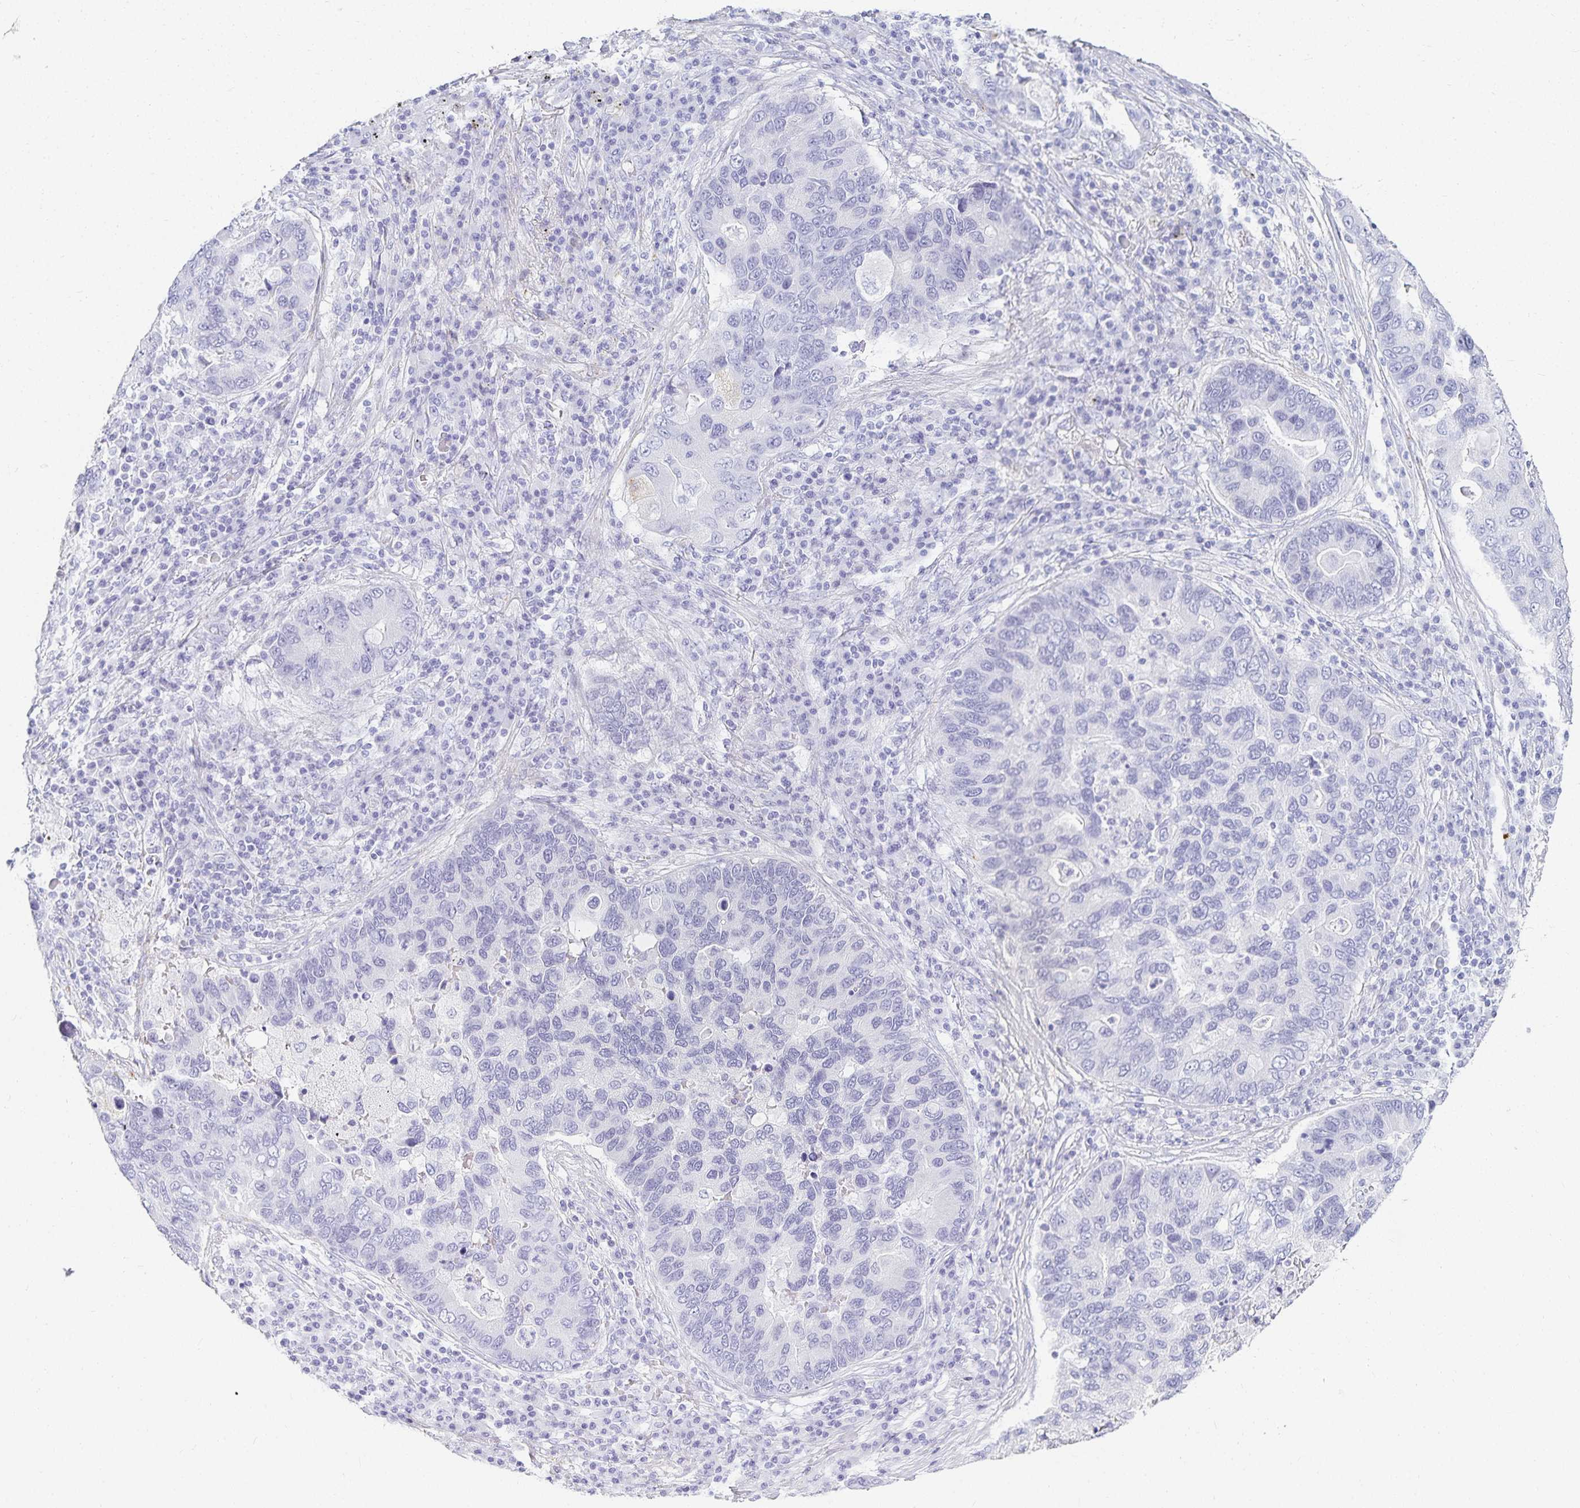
{"staining": {"intensity": "moderate", "quantity": "<25%", "location": "cytoplasmic/membranous"}, "tissue": "lung cancer", "cell_type": "Tumor cells", "image_type": "cancer", "snomed": [{"axis": "morphology", "description": "Adenocarcinoma, NOS"}, {"axis": "morphology", "description": "Adenocarcinoma, metastatic, NOS"}, {"axis": "topography", "description": "Lymph node"}, {"axis": "topography", "description": "Lung"}], "caption": "Immunohistochemical staining of metastatic adenocarcinoma (lung) demonstrates moderate cytoplasmic/membranous protein staining in approximately <25% of tumor cells. (DAB IHC, brown staining for protein, blue staining for nuclei).", "gene": "GP2", "patient": {"sex": "female", "age": 54}}